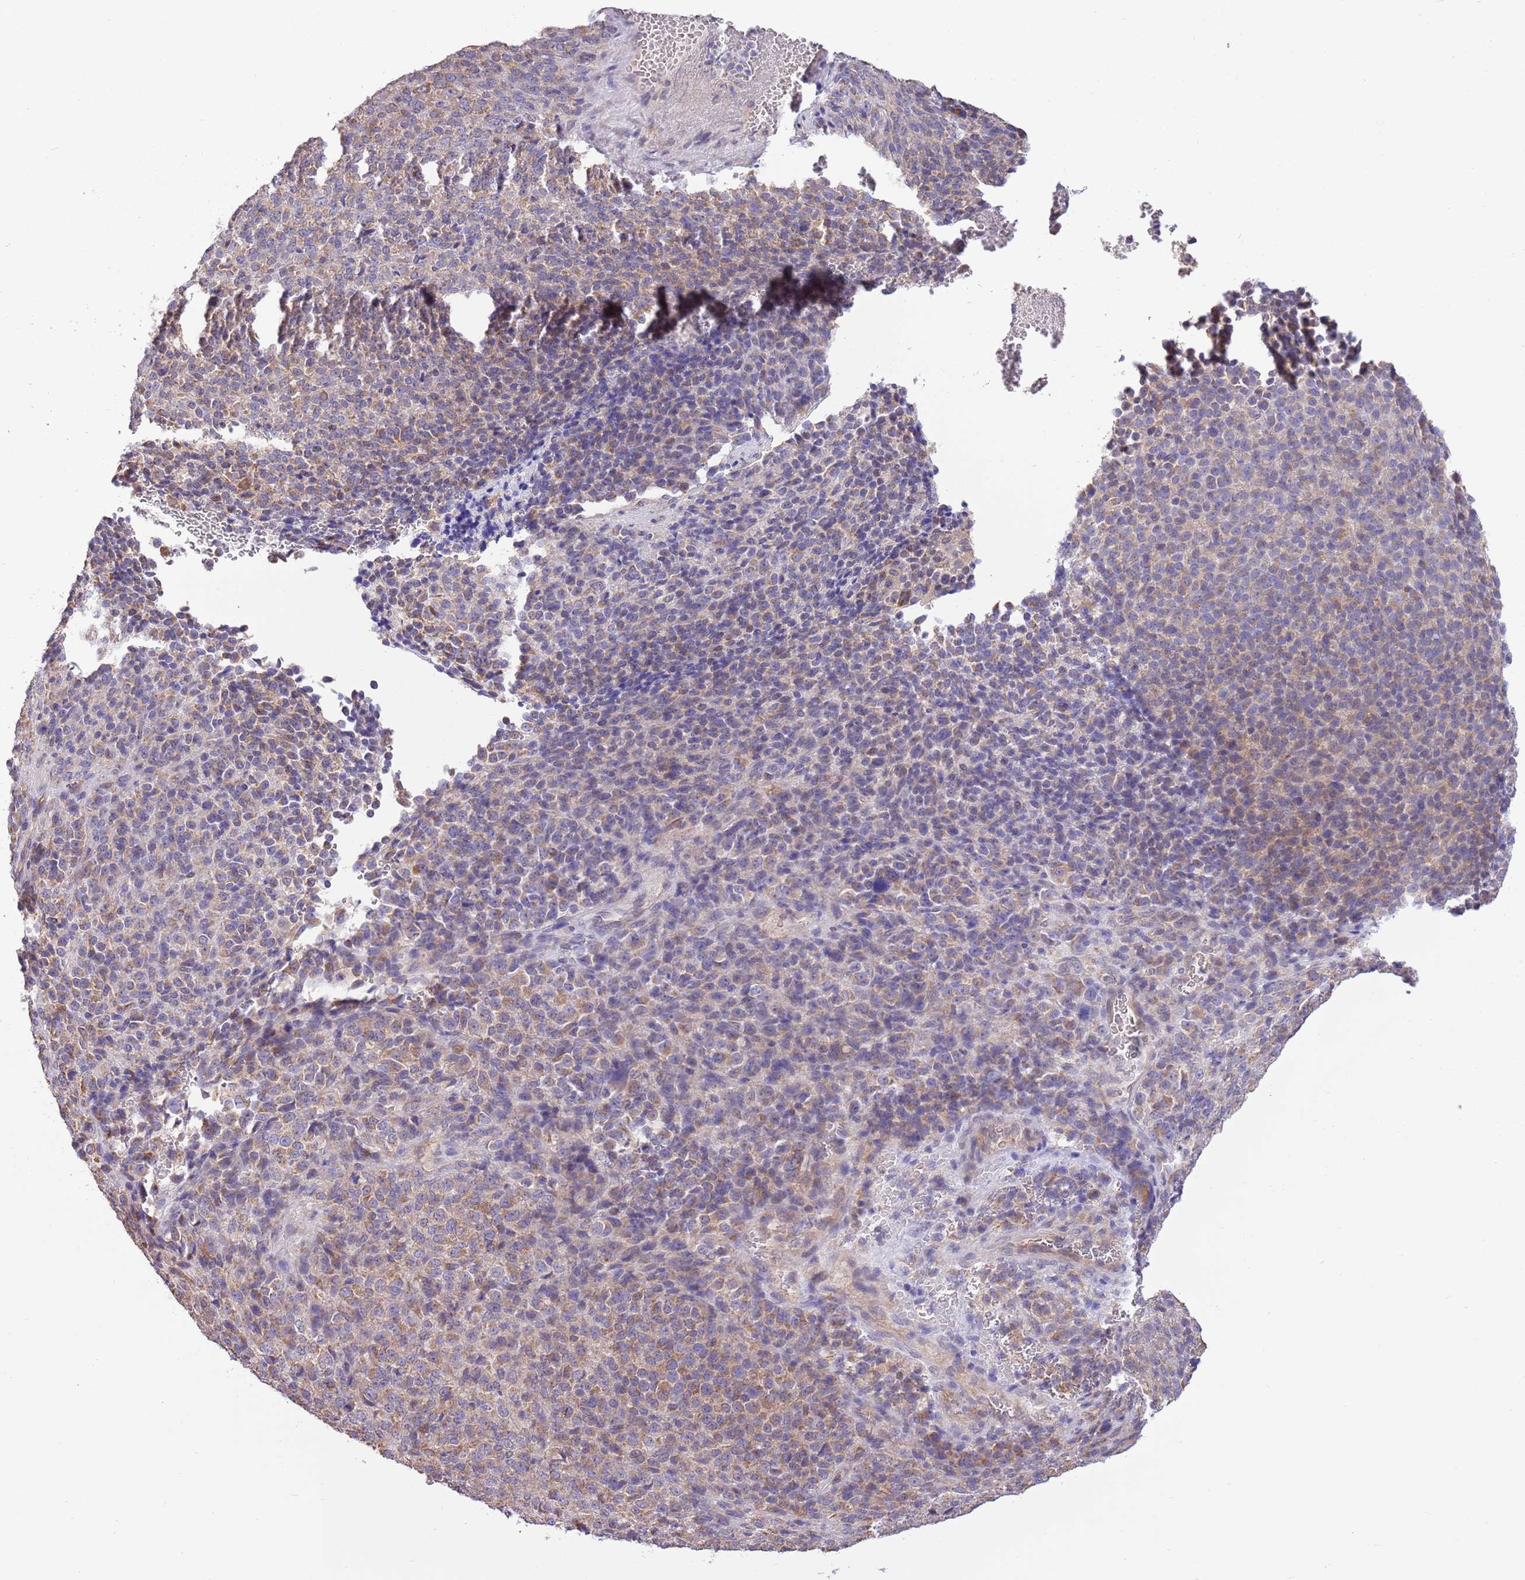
{"staining": {"intensity": "weak", "quantity": "25%-75%", "location": "cytoplasmic/membranous"}, "tissue": "melanoma", "cell_type": "Tumor cells", "image_type": "cancer", "snomed": [{"axis": "morphology", "description": "Malignant melanoma, Metastatic site"}, {"axis": "topography", "description": "Brain"}], "caption": "Weak cytoplasmic/membranous protein staining is seen in about 25%-75% of tumor cells in melanoma.", "gene": "ARL2BP", "patient": {"sex": "female", "age": 56}}